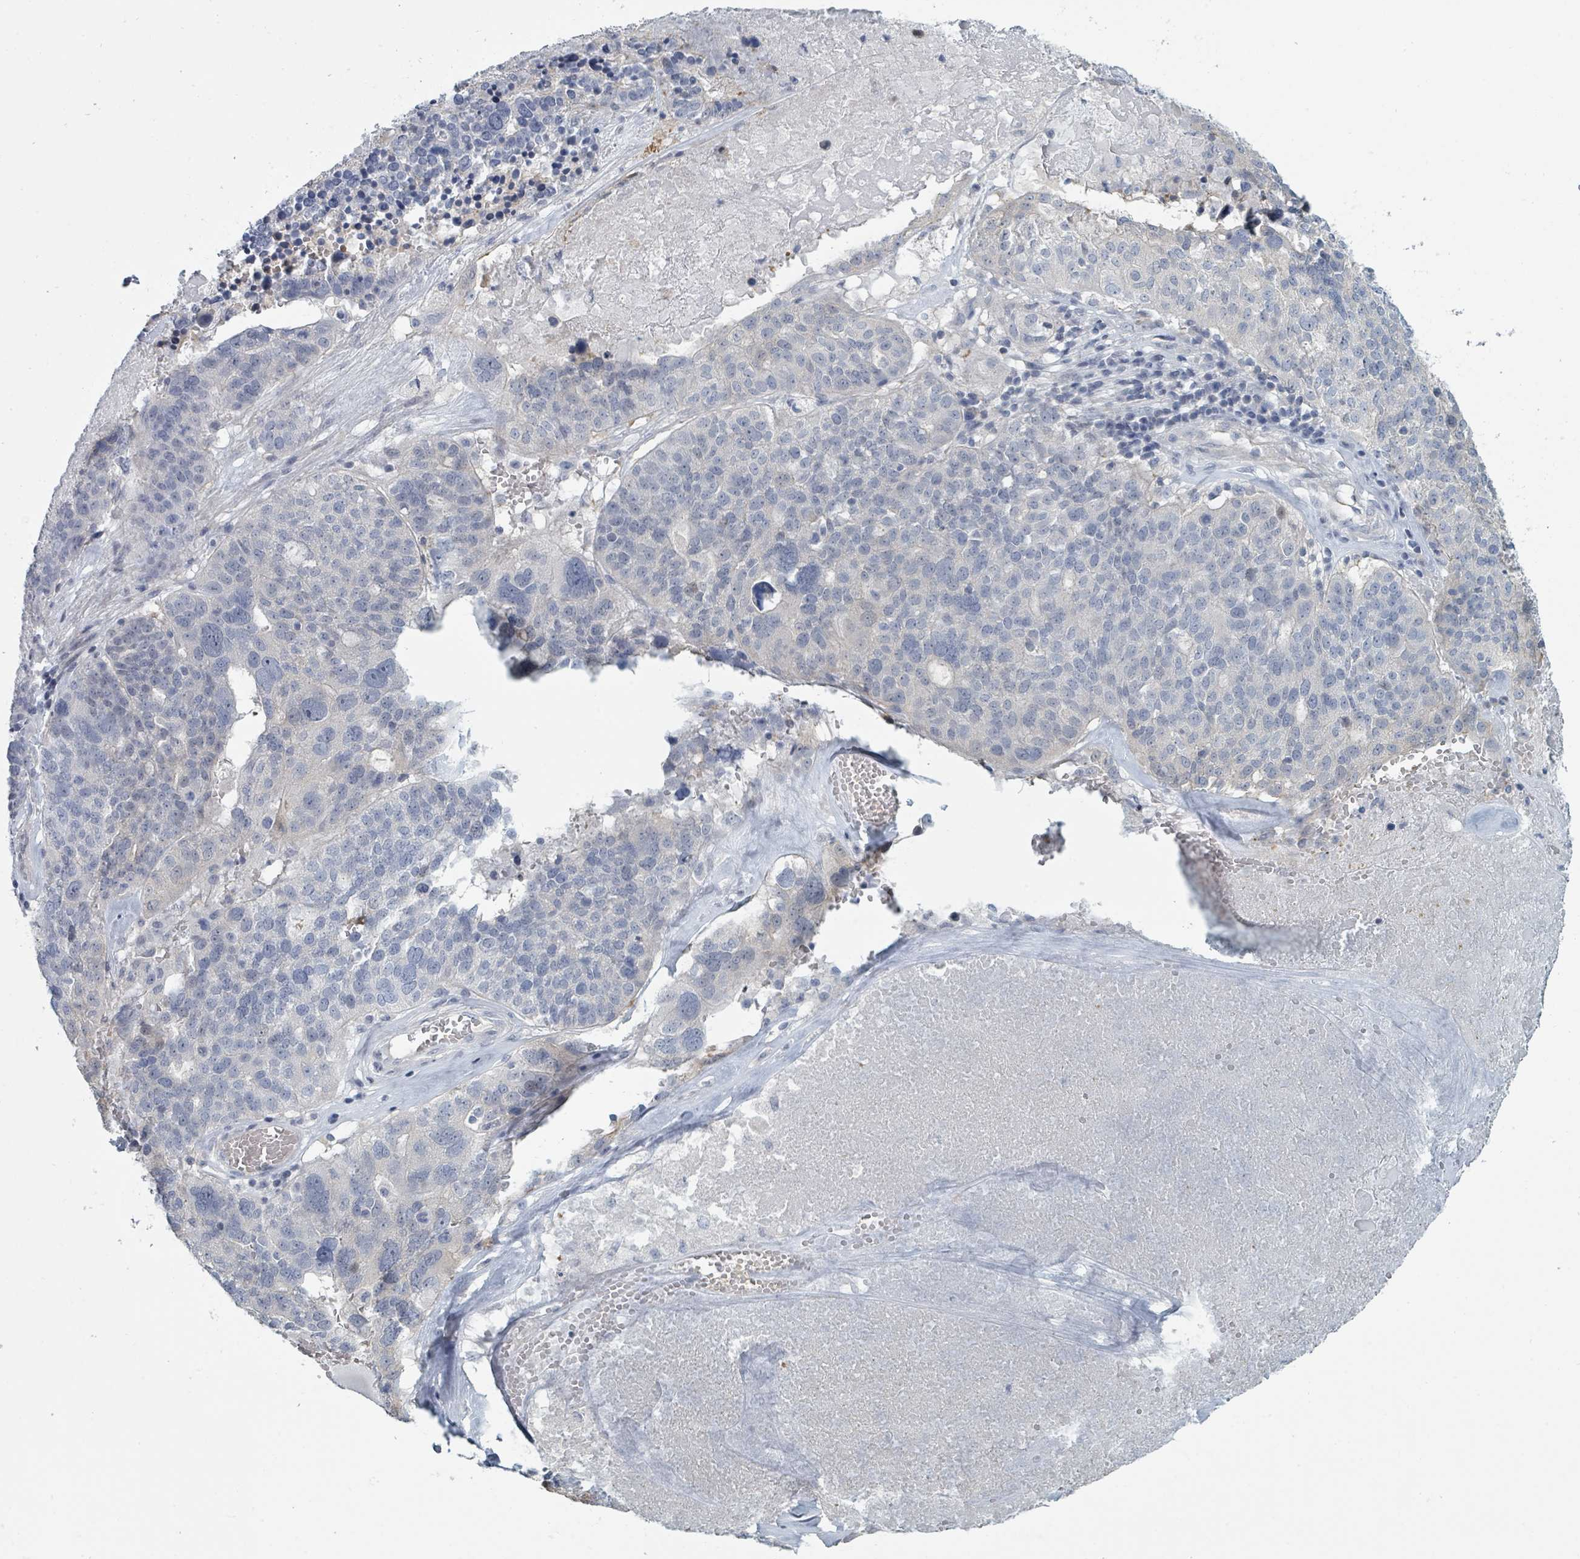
{"staining": {"intensity": "negative", "quantity": "none", "location": "none"}, "tissue": "ovarian cancer", "cell_type": "Tumor cells", "image_type": "cancer", "snomed": [{"axis": "morphology", "description": "Cystadenocarcinoma, serous, NOS"}, {"axis": "topography", "description": "Ovary"}], "caption": "Human ovarian cancer stained for a protein using IHC exhibits no staining in tumor cells.", "gene": "SLC25A45", "patient": {"sex": "female", "age": 59}}